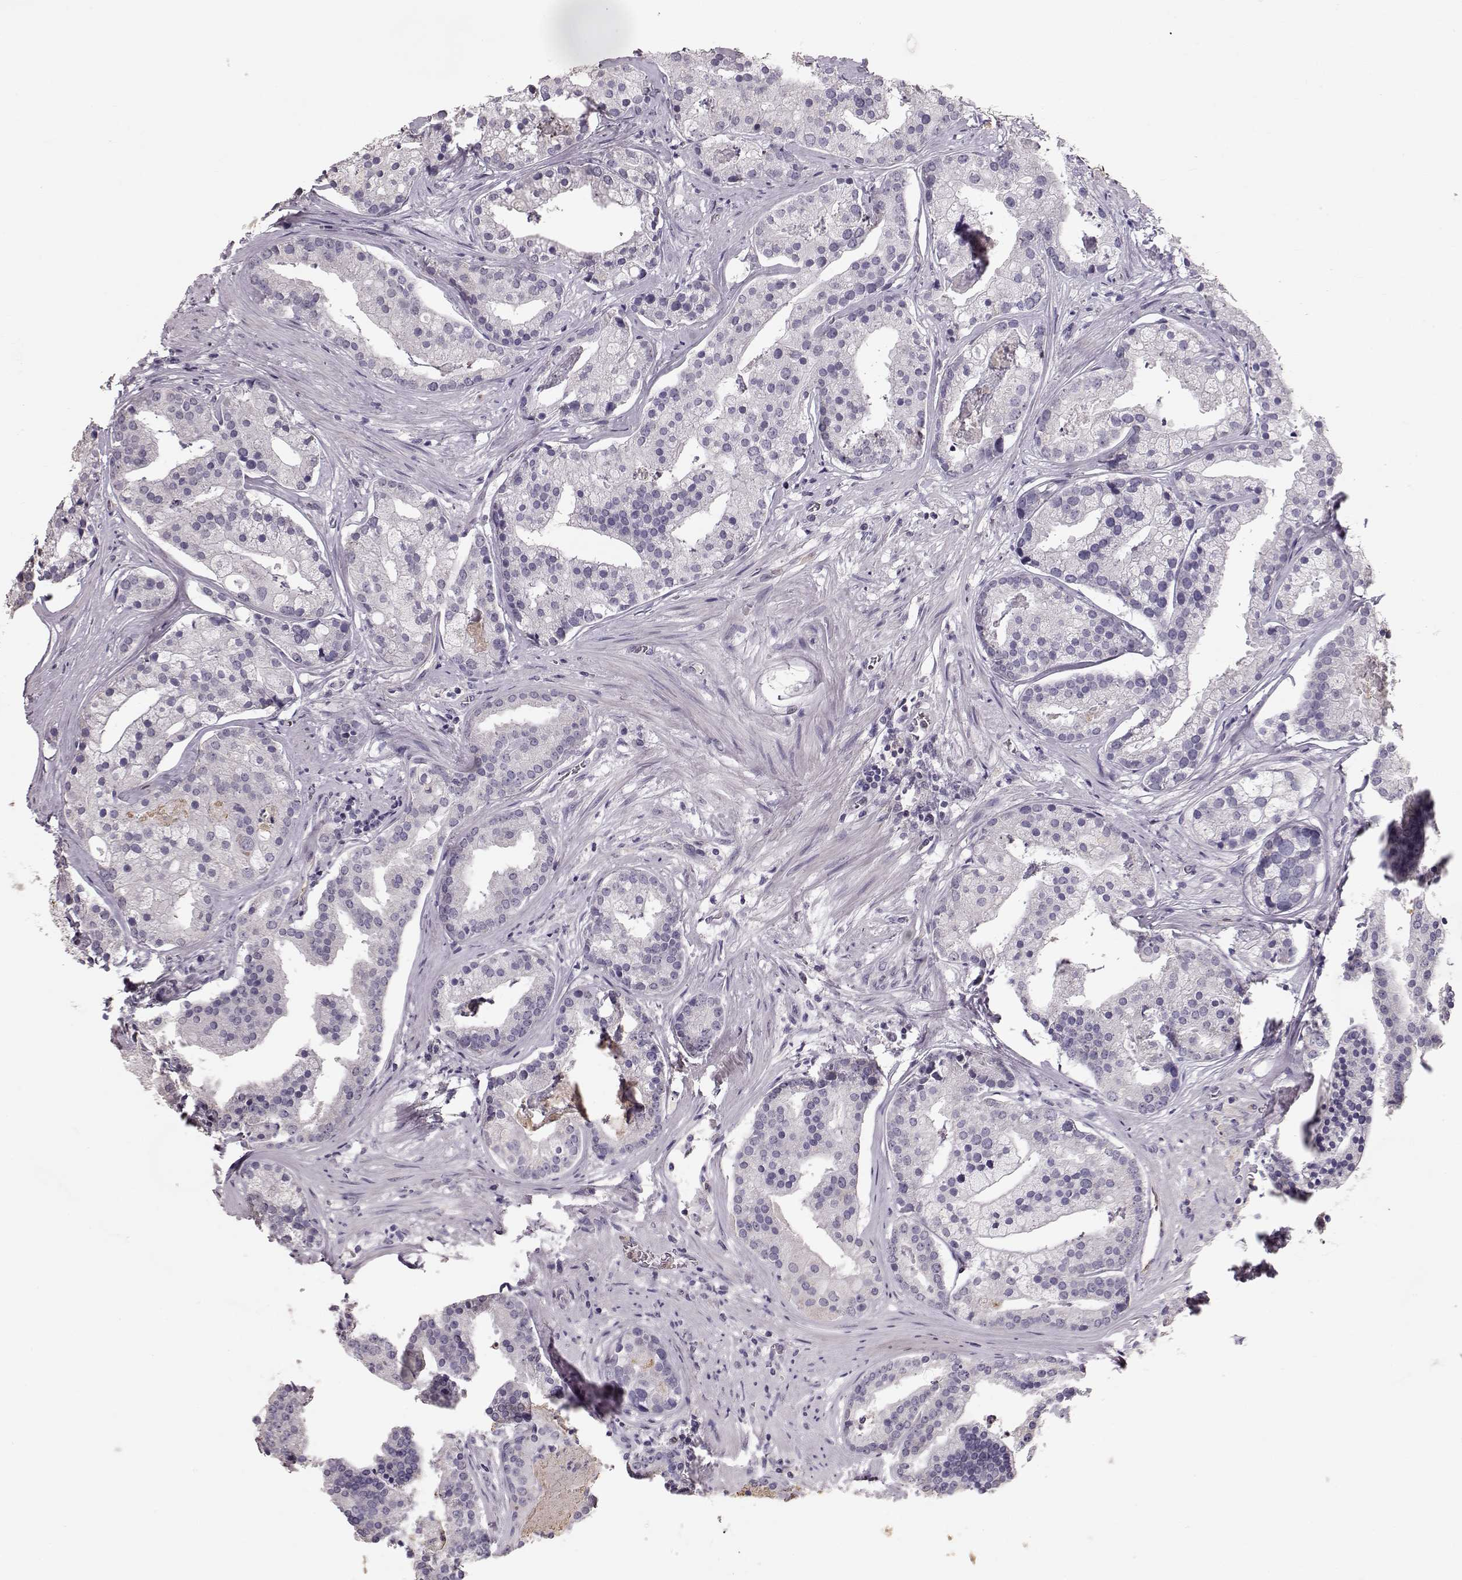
{"staining": {"intensity": "negative", "quantity": "none", "location": "none"}, "tissue": "prostate cancer", "cell_type": "Tumor cells", "image_type": "cancer", "snomed": [{"axis": "morphology", "description": "Adenocarcinoma, NOS"}, {"axis": "topography", "description": "Prostate and seminal vesicle, NOS"}, {"axis": "topography", "description": "Prostate"}], "caption": "Immunohistochemistry (IHC) image of neoplastic tissue: human prostate cancer stained with DAB reveals no significant protein positivity in tumor cells. (DAB (3,3'-diaminobenzidine) IHC visualized using brightfield microscopy, high magnification).", "gene": "POU1F1", "patient": {"sex": "male", "age": 44}}